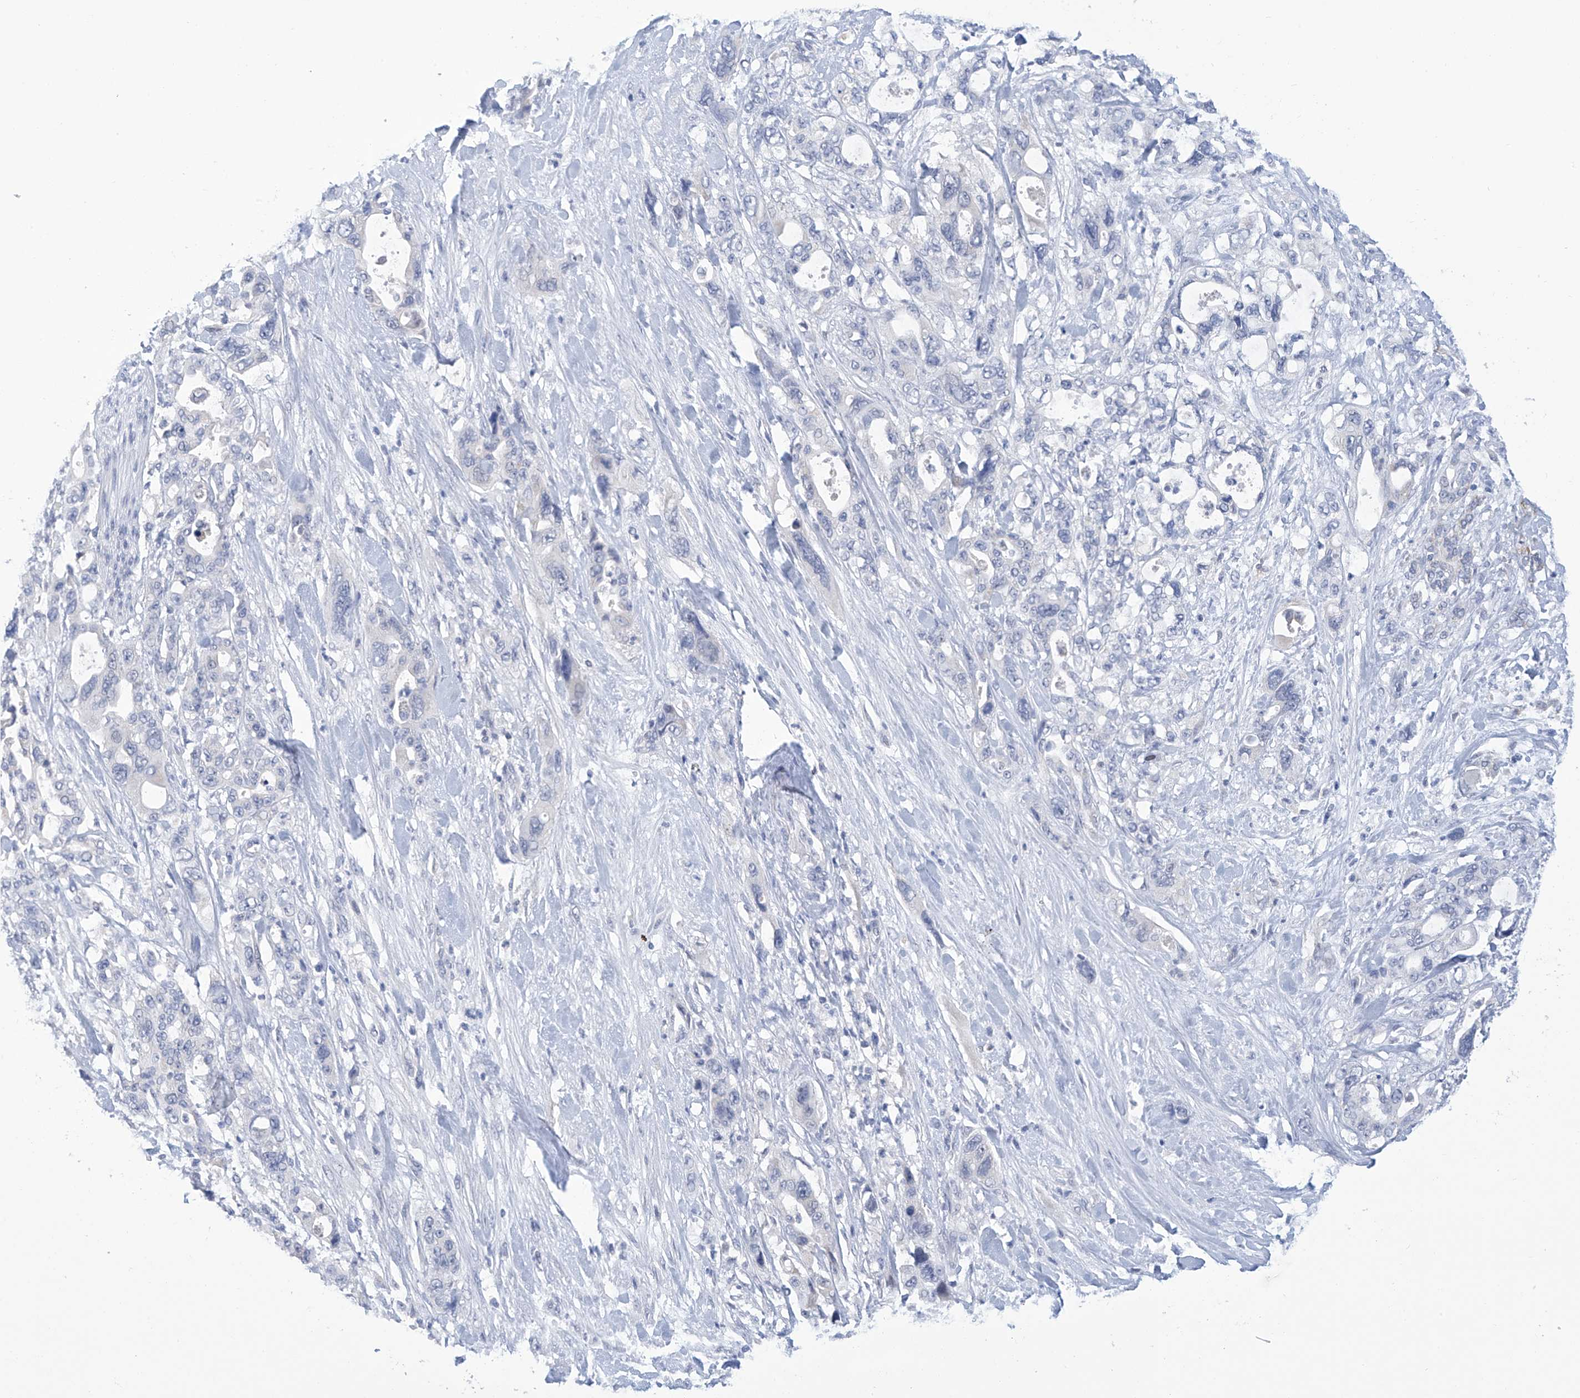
{"staining": {"intensity": "negative", "quantity": "none", "location": "none"}, "tissue": "pancreatic cancer", "cell_type": "Tumor cells", "image_type": "cancer", "snomed": [{"axis": "morphology", "description": "Adenocarcinoma, NOS"}, {"axis": "topography", "description": "Pancreas"}], "caption": "Immunohistochemistry image of neoplastic tissue: human pancreatic adenocarcinoma stained with DAB displays no significant protein positivity in tumor cells.", "gene": "IBA57", "patient": {"sex": "male", "age": 46}}